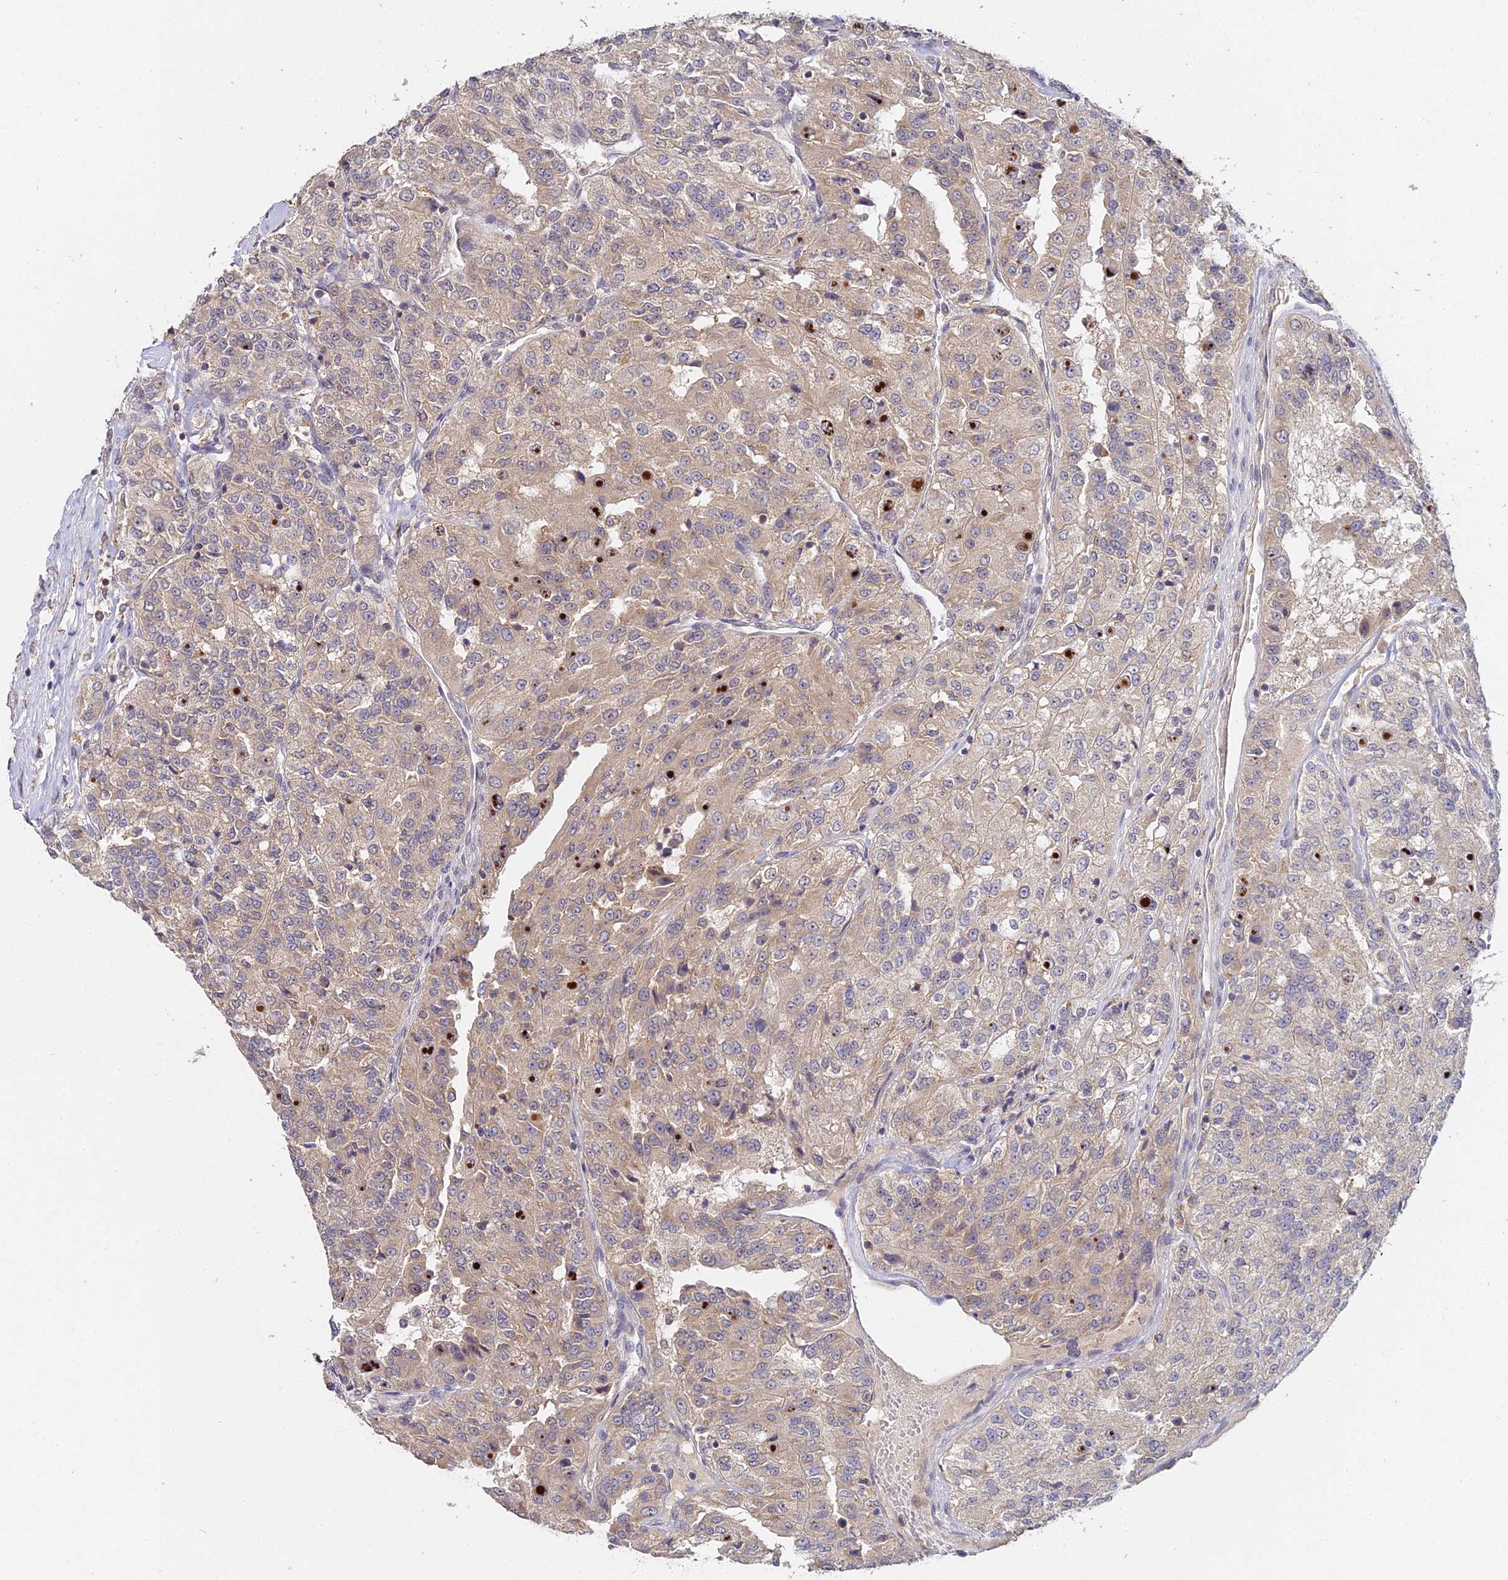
{"staining": {"intensity": "weak", "quantity": "25%-75%", "location": "cytoplasmic/membranous"}, "tissue": "renal cancer", "cell_type": "Tumor cells", "image_type": "cancer", "snomed": [{"axis": "morphology", "description": "Adenocarcinoma, NOS"}, {"axis": "topography", "description": "Kidney"}], "caption": "Human adenocarcinoma (renal) stained for a protein (brown) exhibits weak cytoplasmic/membranous positive expression in about 25%-75% of tumor cells.", "gene": "TPRX1", "patient": {"sex": "female", "age": 63}}